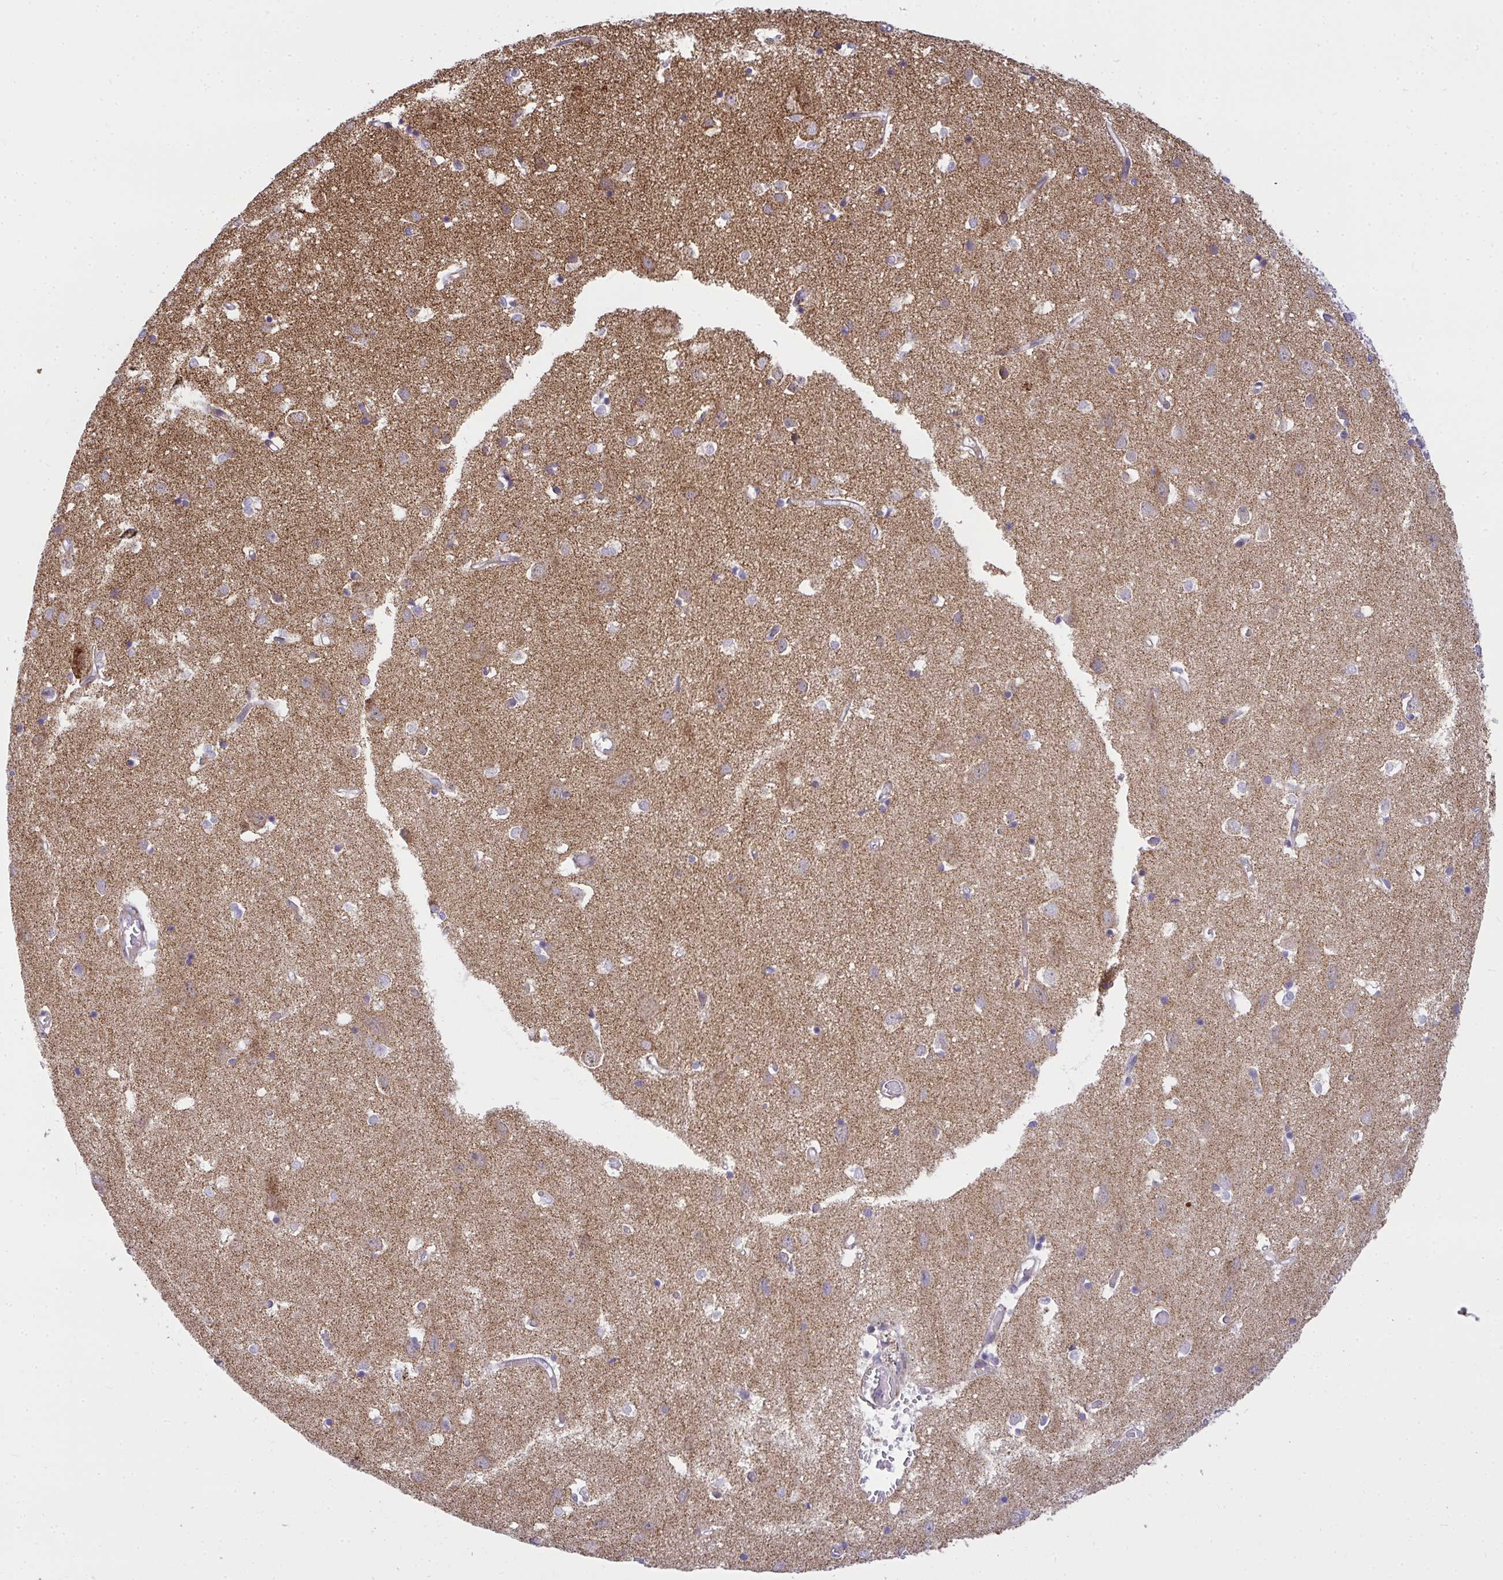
{"staining": {"intensity": "weak", "quantity": ">75%", "location": "cytoplasmic/membranous"}, "tissue": "cerebral cortex", "cell_type": "Endothelial cells", "image_type": "normal", "snomed": [{"axis": "morphology", "description": "Normal tissue, NOS"}, {"axis": "topography", "description": "Cerebral cortex"}], "caption": "Protein staining of unremarkable cerebral cortex shows weak cytoplasmic/membranous expression in about >75% of endothelial cells. (brown staining indicates protein expression, while blue staining denotes nuclei).", "gene": "SRRM4", "patient": {"sex": "male", "age": 70}}